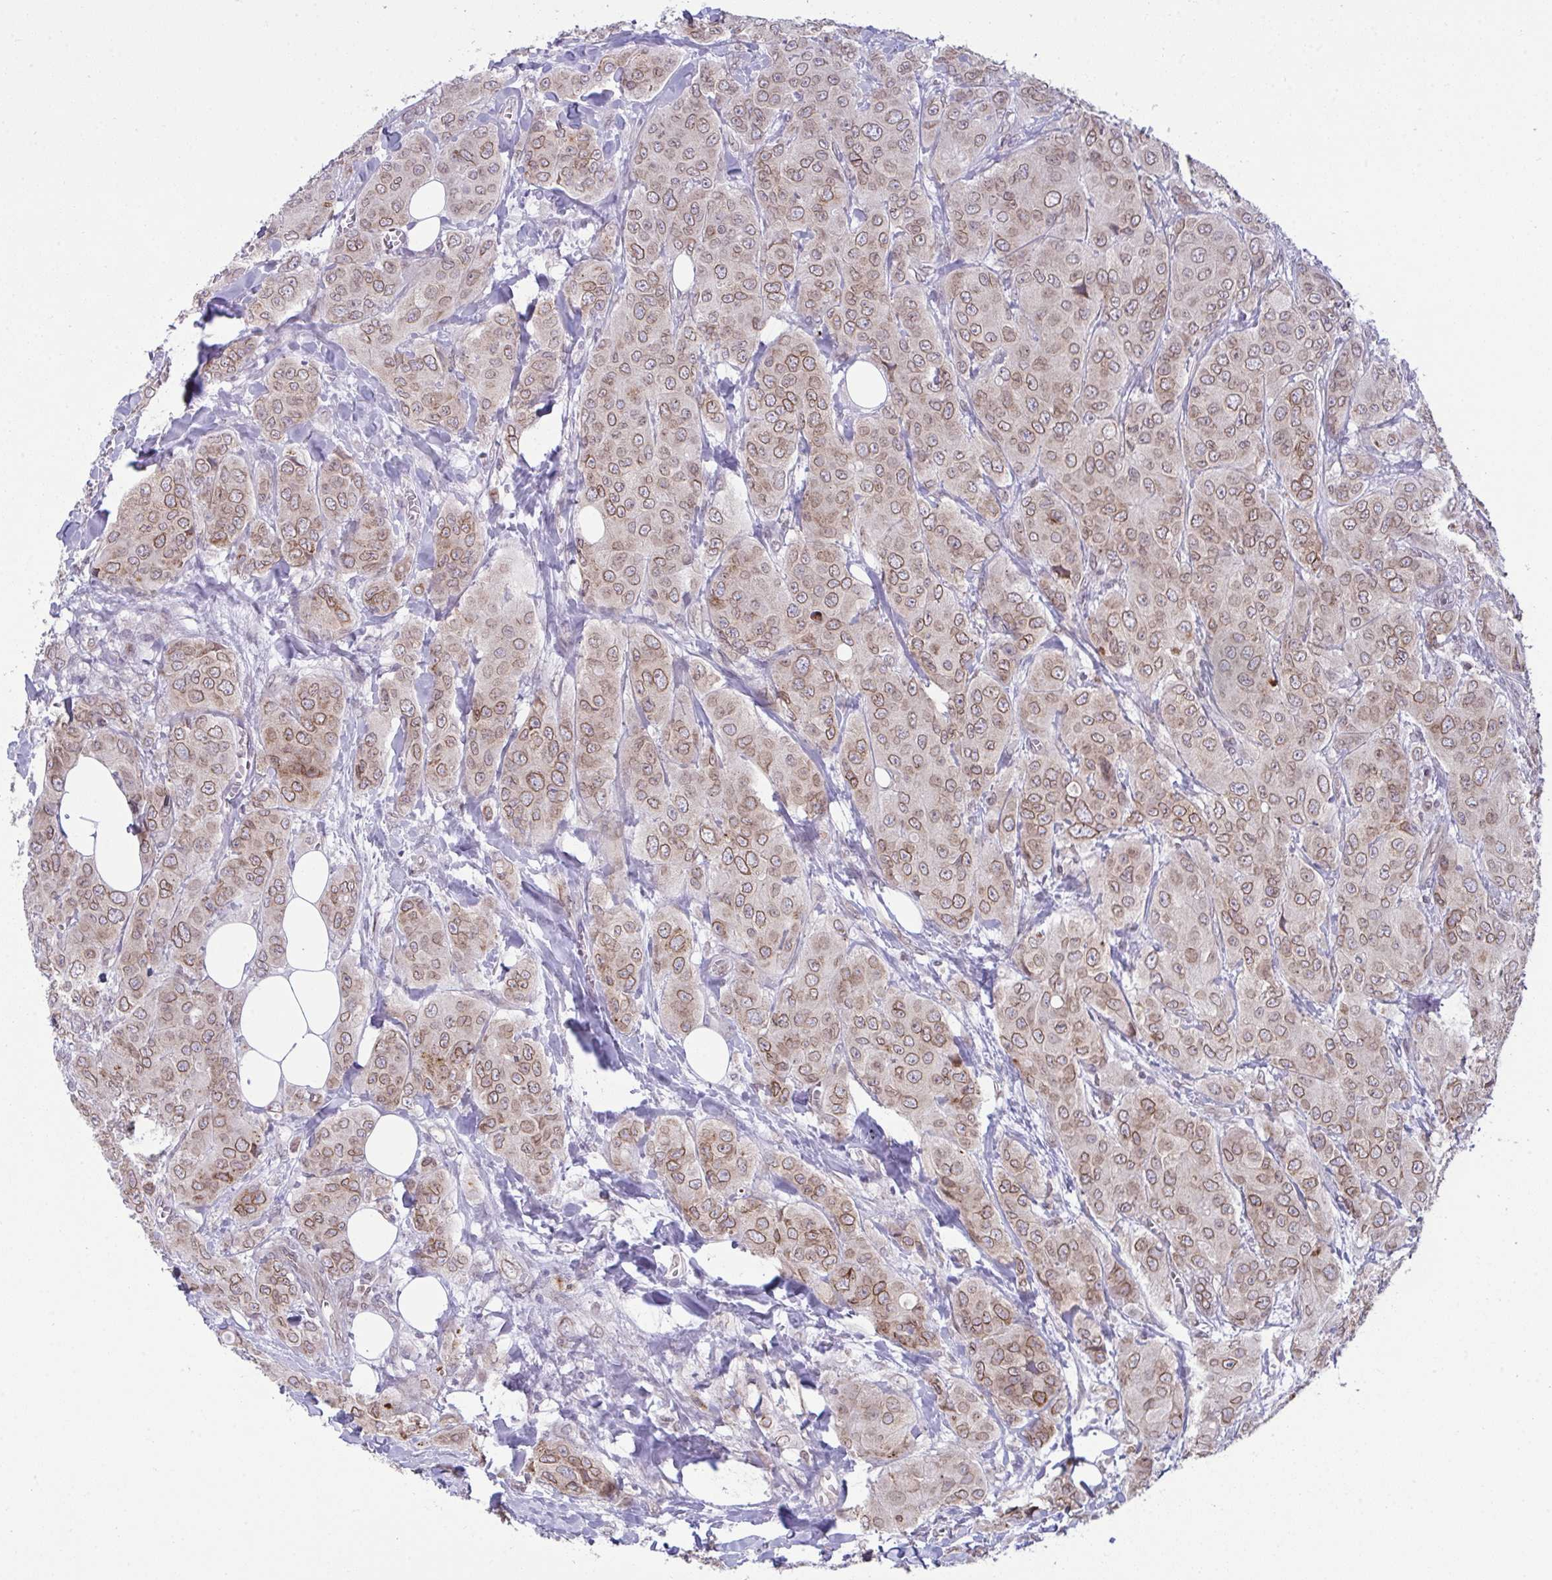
{"staining": {"intensity": "moderate", "quantity": ">75%", "location": "cytoplasmic/membranous,nuclear"}, "tissue": "breast cancer", "cell_type": "Tumor cells", "image_type": "cancer", "snomed": [{"axis": "morphology", "description": "Duct carcinoma"}, {"axis": "topography", "description": "Breast"}], "caption": "Protein staining shows moderate cytoplasmic/membranous and nuclear staining in approximately >75% of tumor cells in breast cancer.", "gene": "RANBP2", "patient": {"sex": "female", "age": 43}}